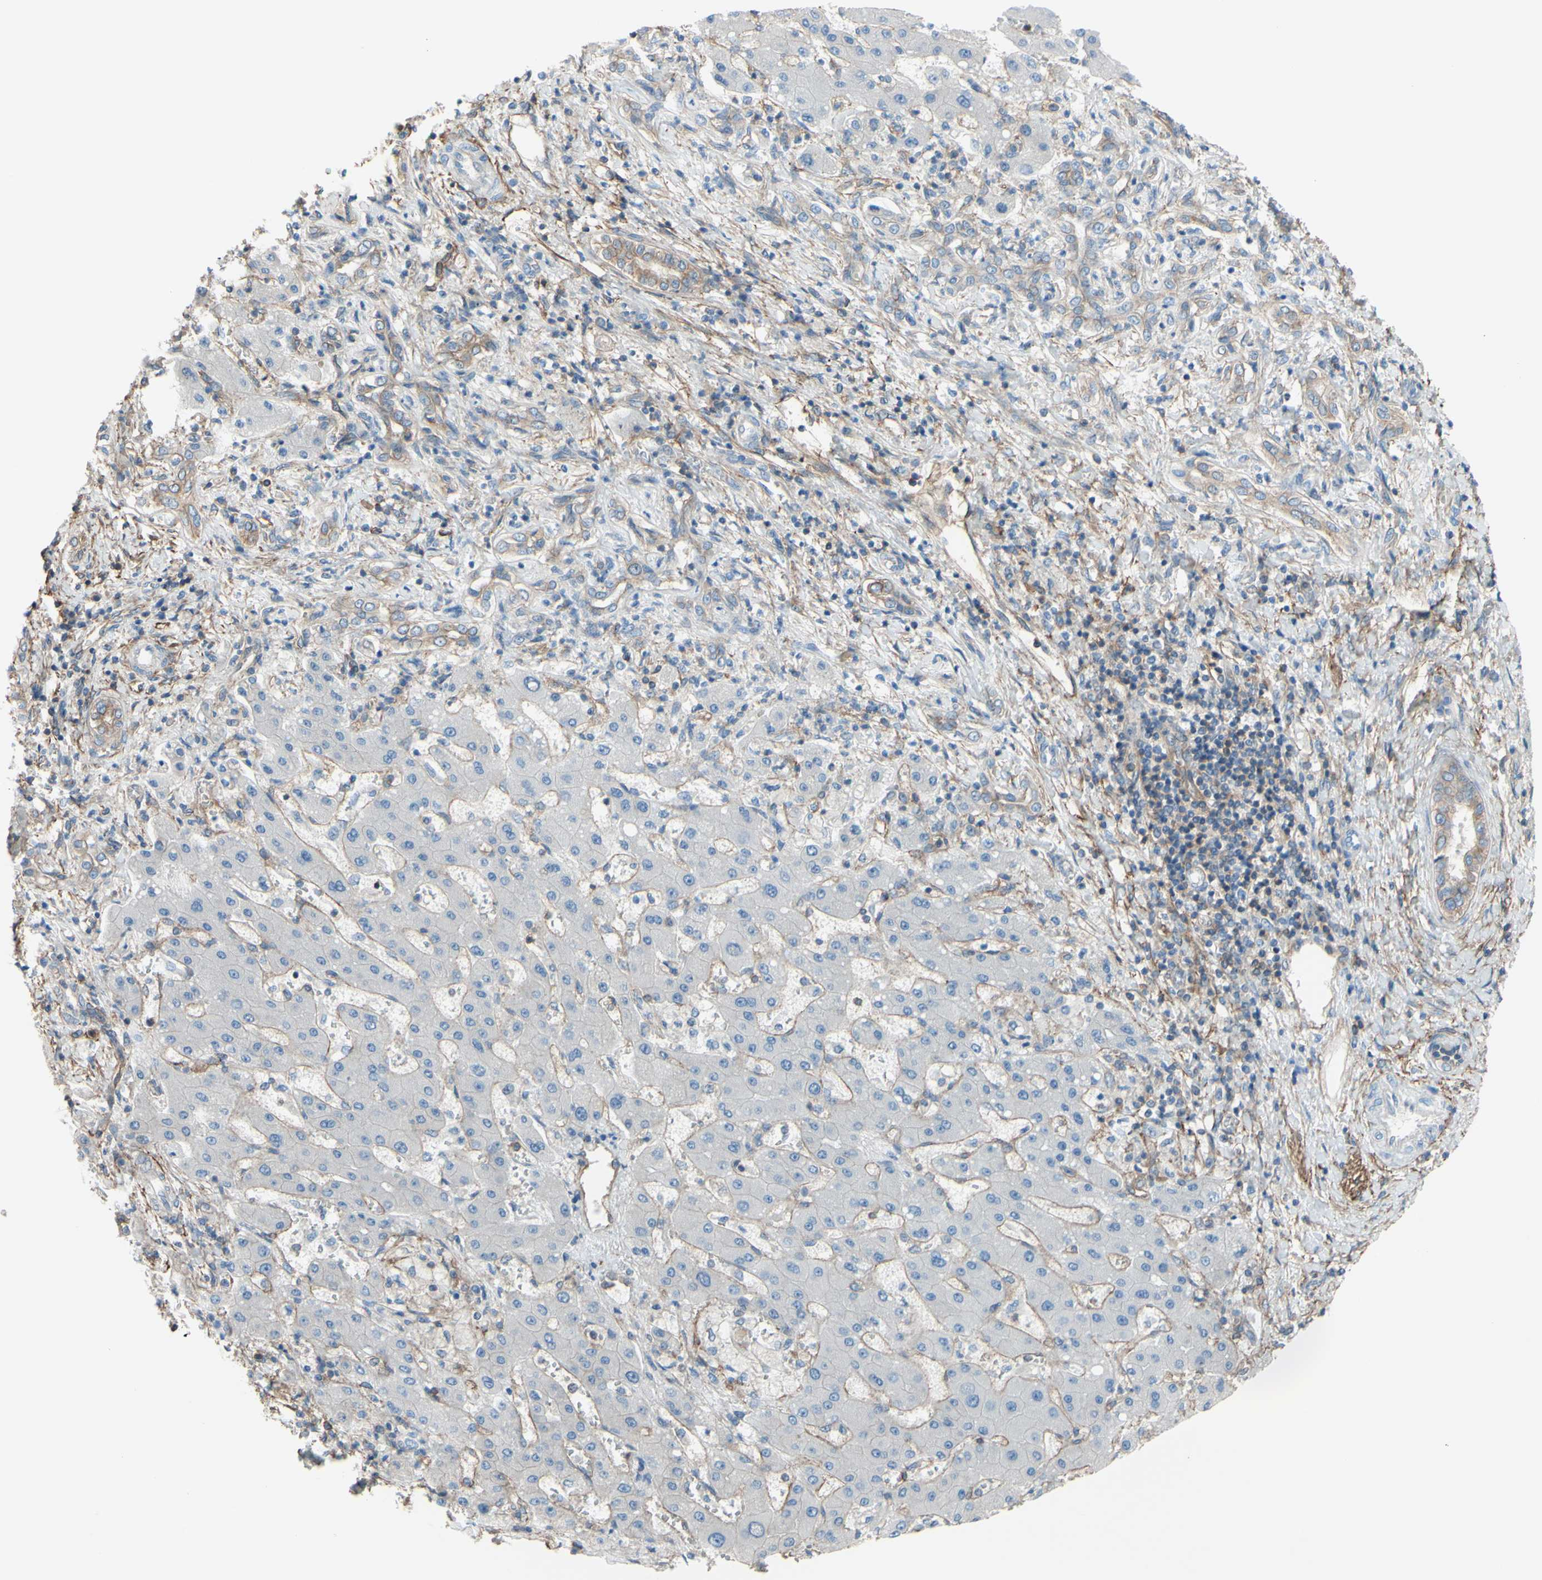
{"staining": {"intensity": "weak", "quantity": ">75%", "location": "cytoplasmic/membranous"}, "tissue": "liver cancer", "cell_type": "Tumor cells", "image_type": "cancer", "snomed": [{"axis": "morphology", "description": "Cholangiocarcinoma"}, {"axis": "topography", "description": "Liver"}], "caption": "High-magnification brightfield microscopy of liver cholangiocarcinoma stained with DAB (3,3'-diaminobenzidine) (brown) and counterstained with hematoxylin (blue). tumor cells exhibit weak cytoplasmic/membranous staining is seen in about>75% of cells.", "gene": "ADD1", "patient": {"sex": "male", "age": 50}}